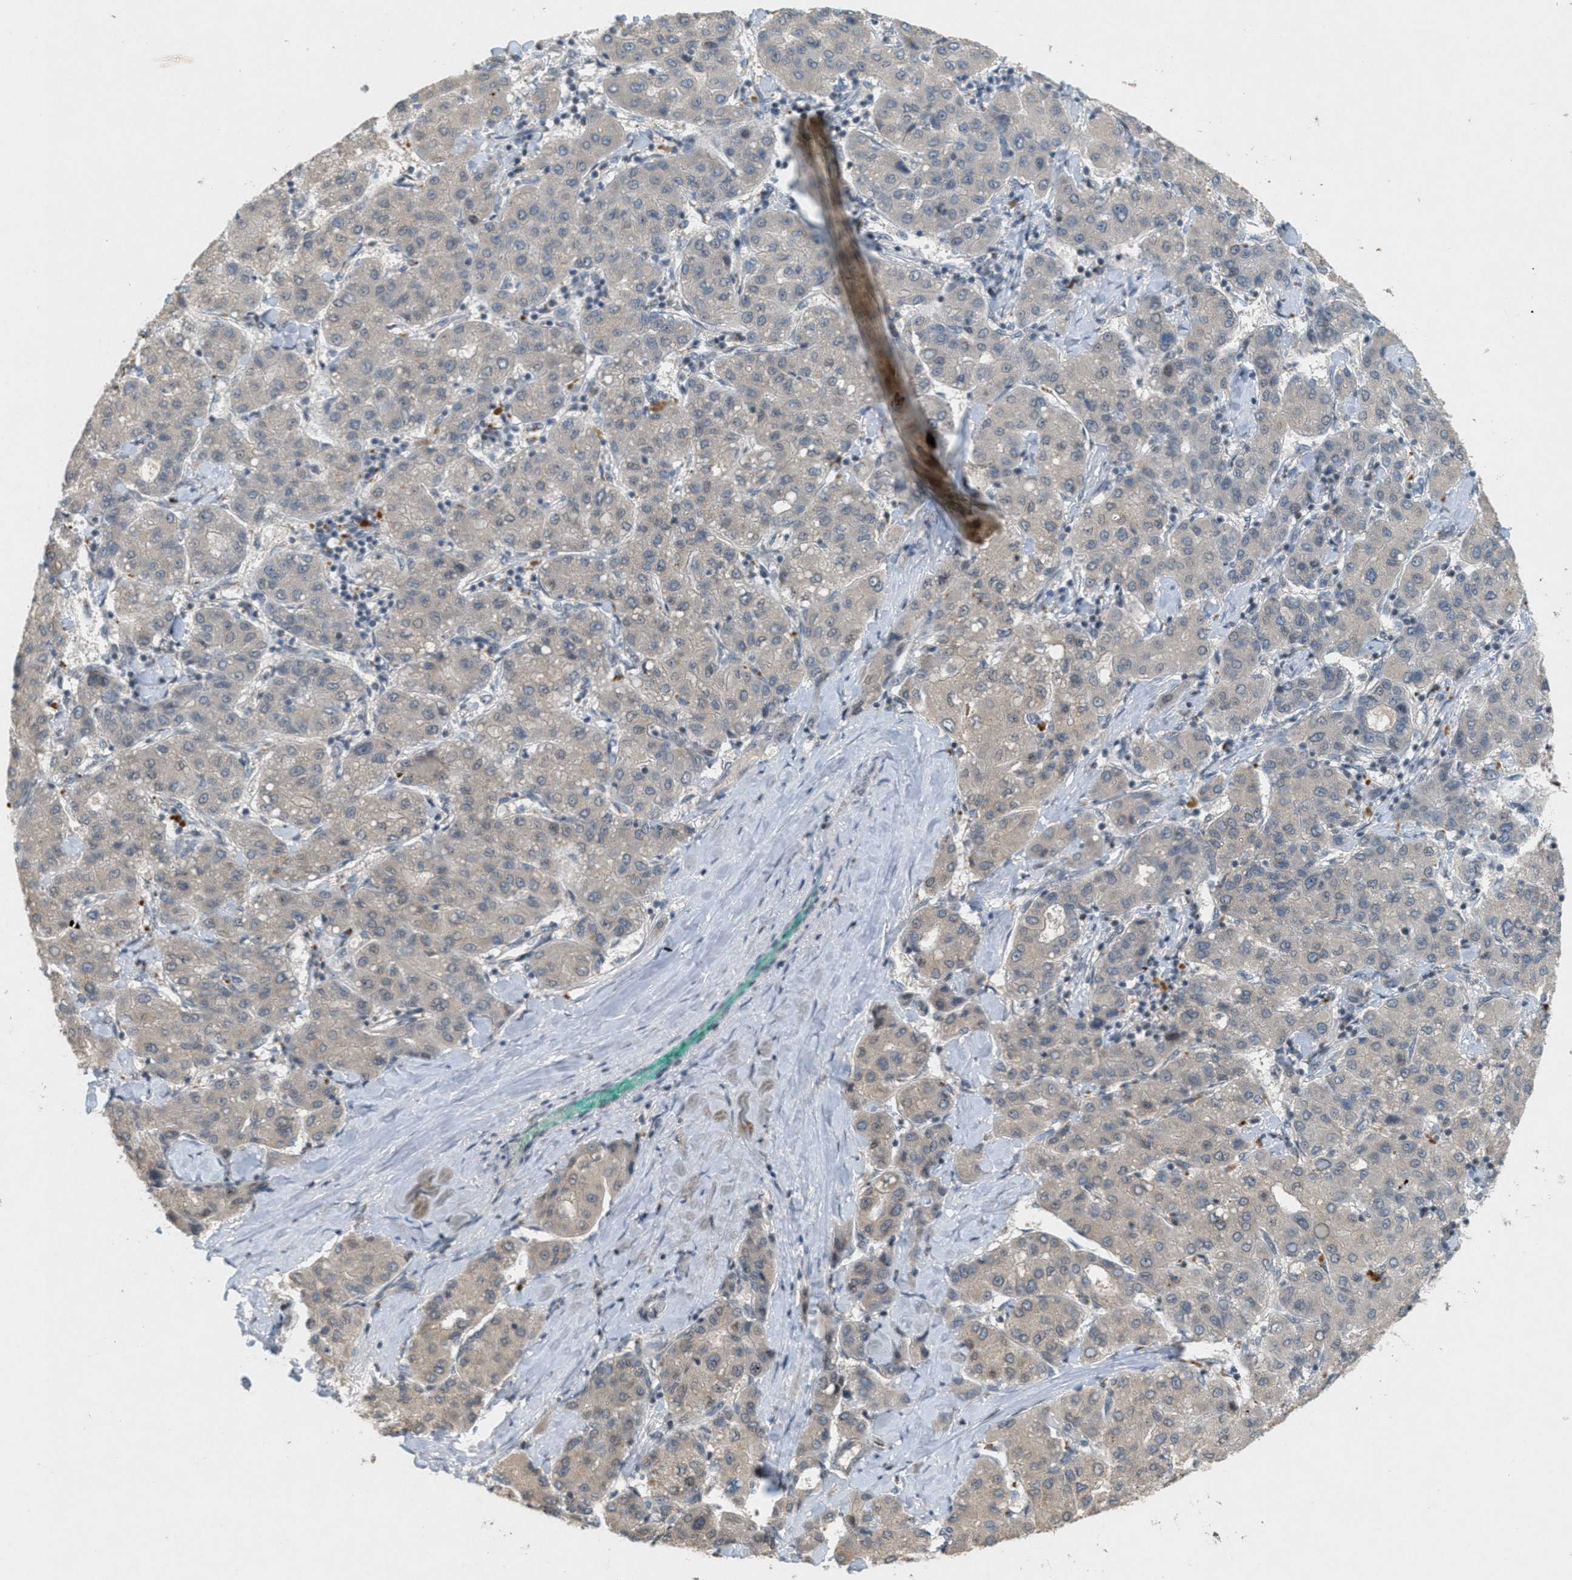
{"staining": {"intensity": "weak", "quantity": "<25%", "location": "cytoplasmic/membranous"}, "tissue": "liver cancer", "cell_type": "Tumor cells", "image_type": "cancer", "snomed": [{"axis": "morphology", "description": "Carcinoma, Hepatocellular, NOS"}, {"axis": "topography", "description": "Liver"}], "caption": "Human hepatocellular carcinoma (liver) stained for a protein using IHC exhibits no staining in tumor cells.", "gene": "ABHD6", "patient": {"sex": "male", "age": 65}}